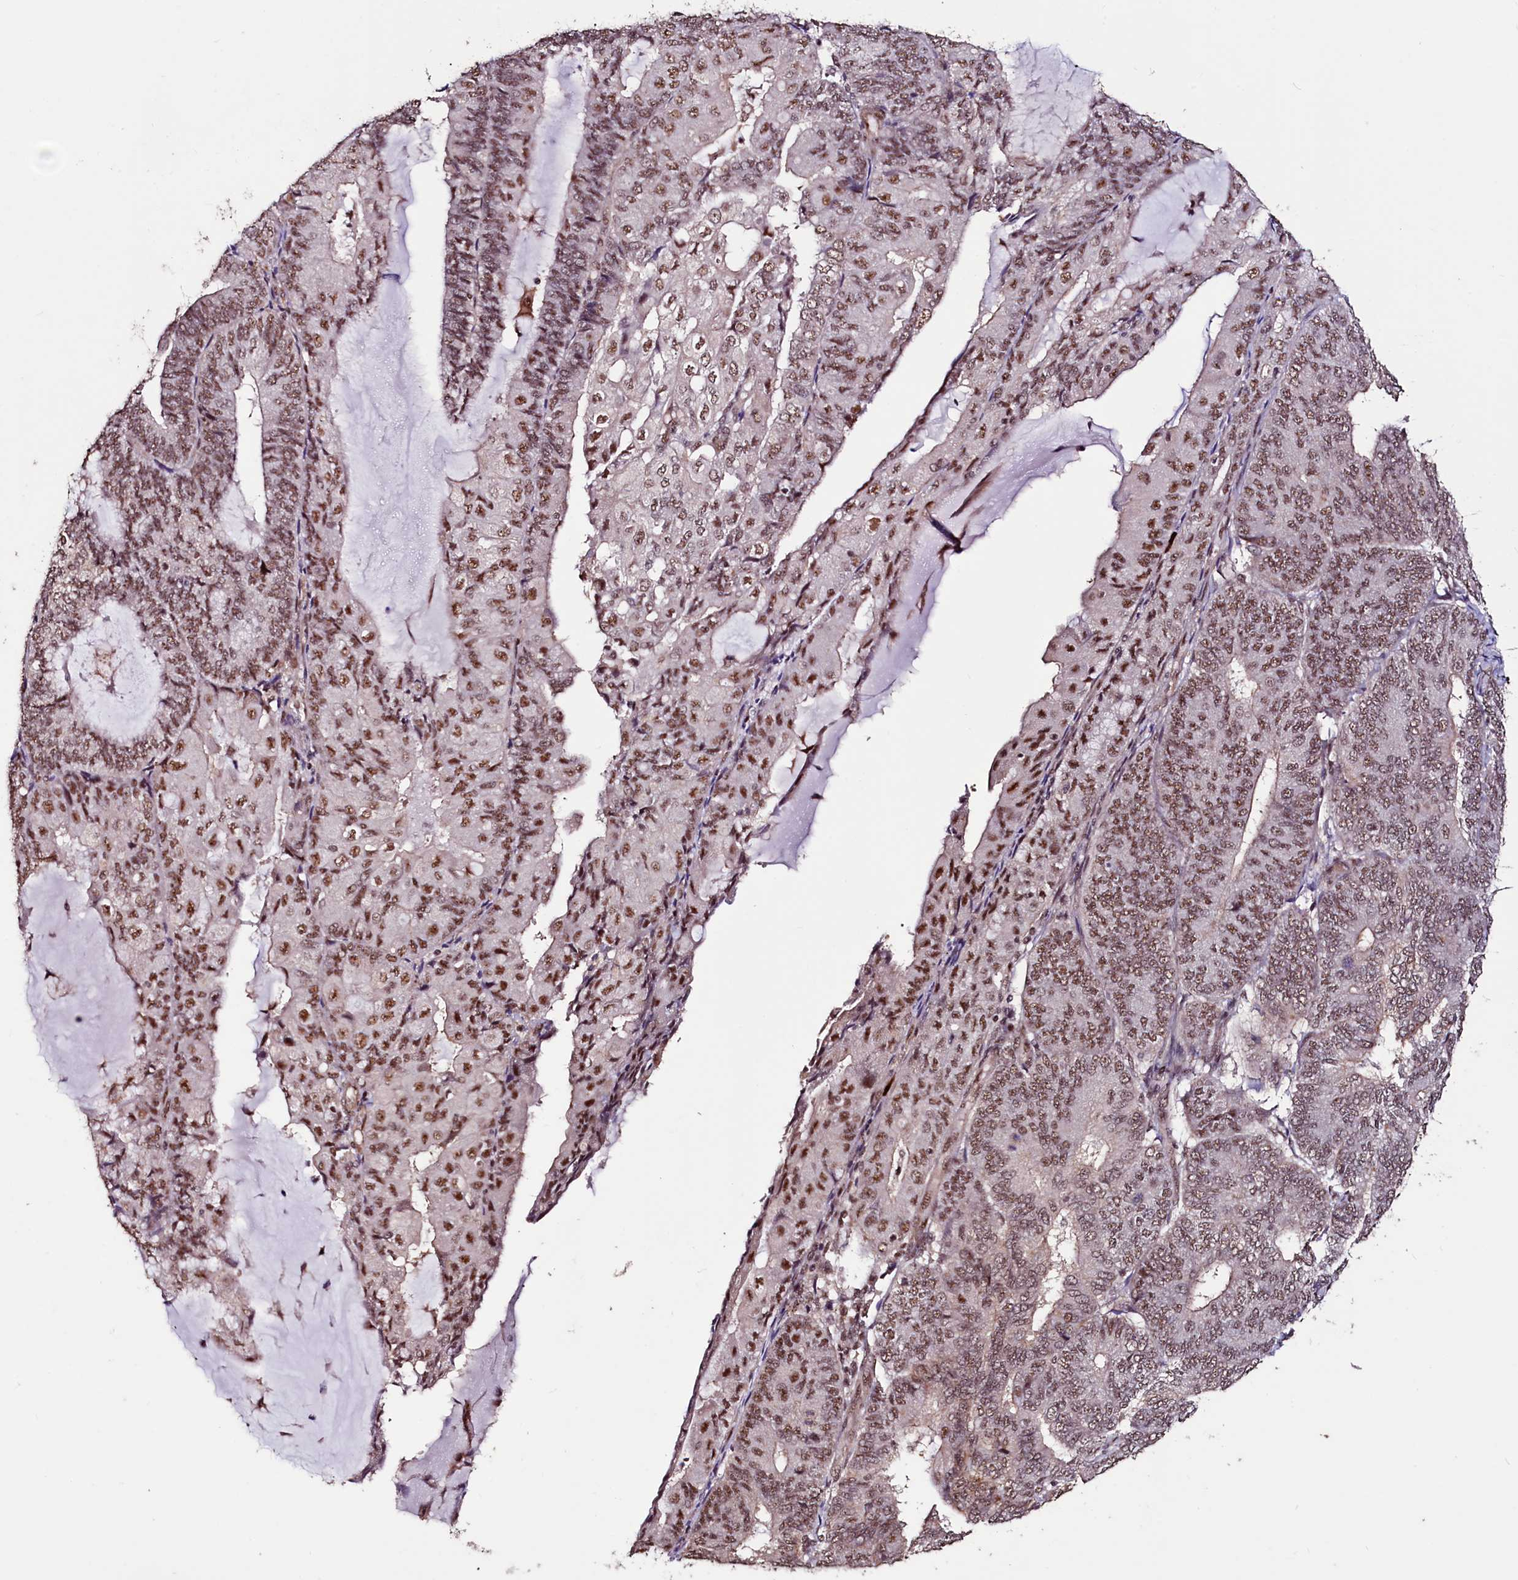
{"staining": {"intensity": "moderate", "quantity": ">75%", "location": "nuclear"}, "tissue": "endometrial cancer", "cell_type": "Tumor cells", "image_type": "cancer", "snomed": [{"axis": "morphology", "description": "Adenocarcinoma, NOS"}, {"axis": "topography", "description": "Endometrium"}], "caption": "Protein expression analysis of endometrial cancer demonstrates moderate nuclear expression in approximately >75% of tumor cells.", "gene": "SFSWAP", "patient": {"sex": "female", "age": 81}}